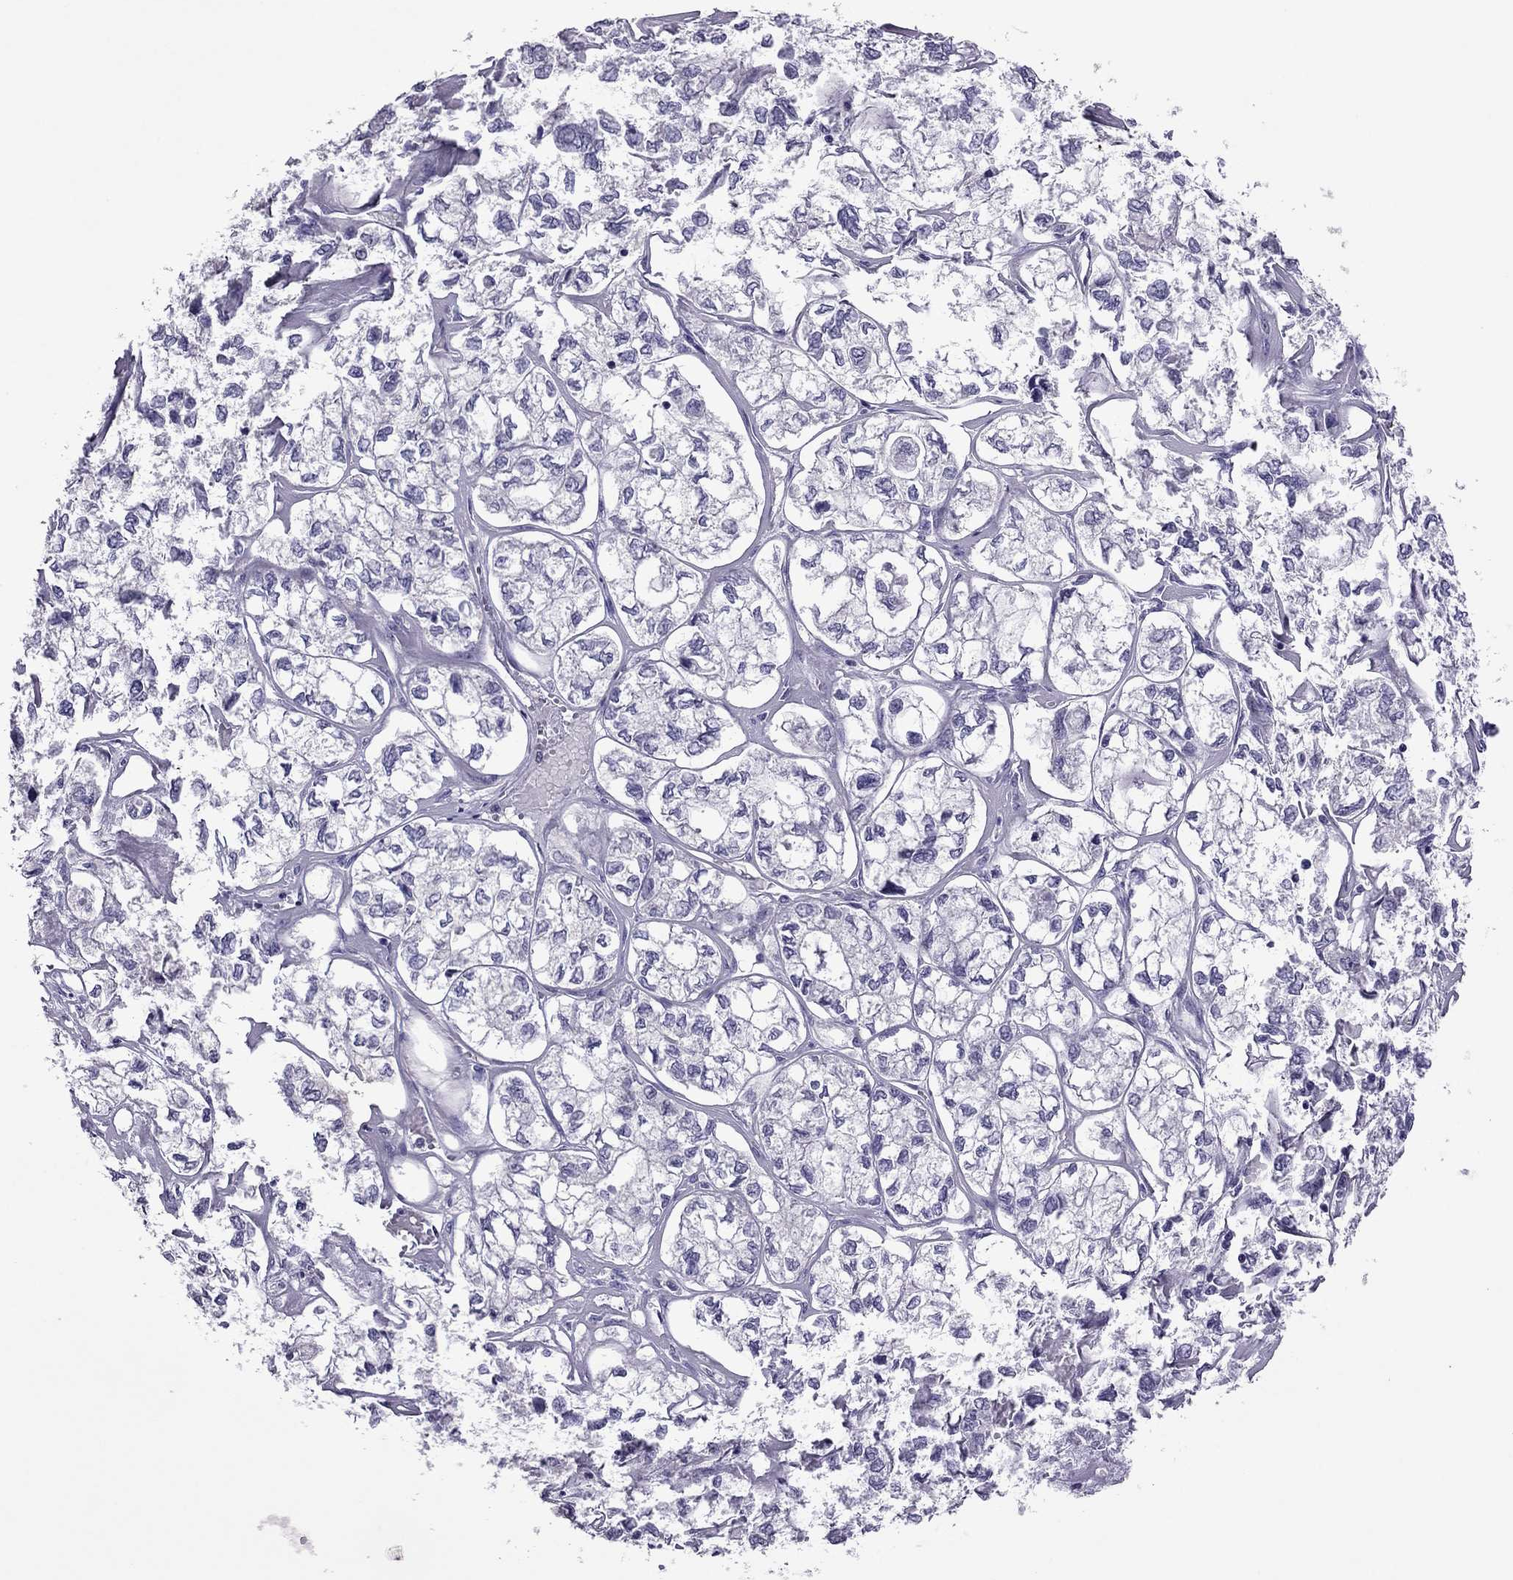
{"staining": {"intensity": "negative", "quantity": "none", "location": "none"}, "tissue": "ovarian cancer", "cell_type": "Tumor cells", "image_type": "cancer", "snomed": [{"axis": "morphology", "description": "Carcinoma, endometroid"}, {"axis": "topography", "description": "Ovary"}], "caption": "Tumor cells show no significant protein expression in endometroid carcinoma (ovarian). The staining was performed using DAB (3,3'-diaminobenzidine) to visualize the protein expression in brown, while the nuclei were stained in blue with hematoxylin (Magnification: 20x).", "gene": "SLC16A8", "patient": {"sex": "female", "age": 64}}